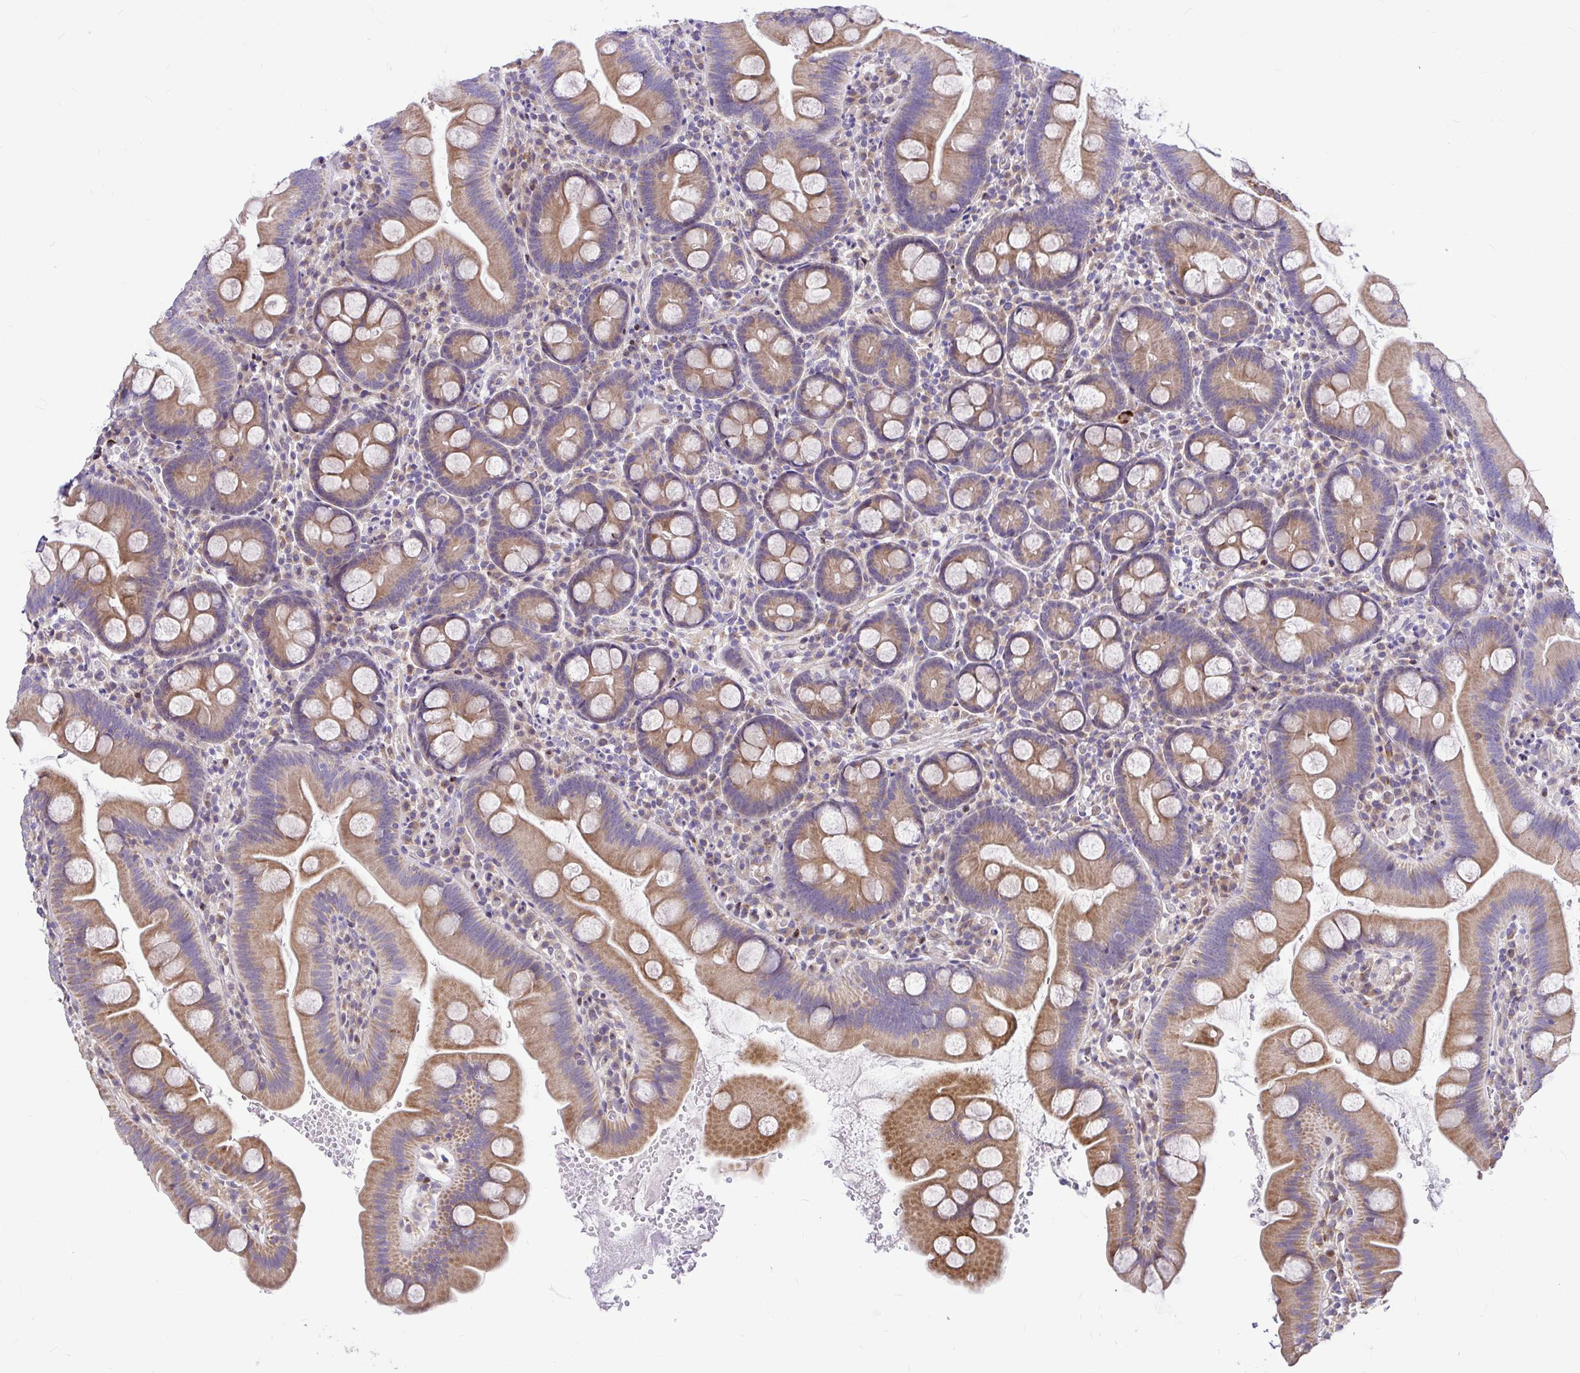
{"staining": {"intensity": "moderate", "quantity": ">75%", "location": "cytoplasmic/membranous"}, "tissue": "small intestine", "cell_type": "Glandular cells", "image_type": "normal", "snomed": [{"axis": "morphology", "description": "Normal tissue, NOS"}, {"axis": "topography", "description": "Small intestine"}], "caption": "This micrograph exhibits IHC staining of normal human small intestine, with medium moderate cytoplasmic/membranous expression in approximately >75% of glandular cells.", "gene": "GABBR2", "patient": {"sex": "female", "age": 68}}